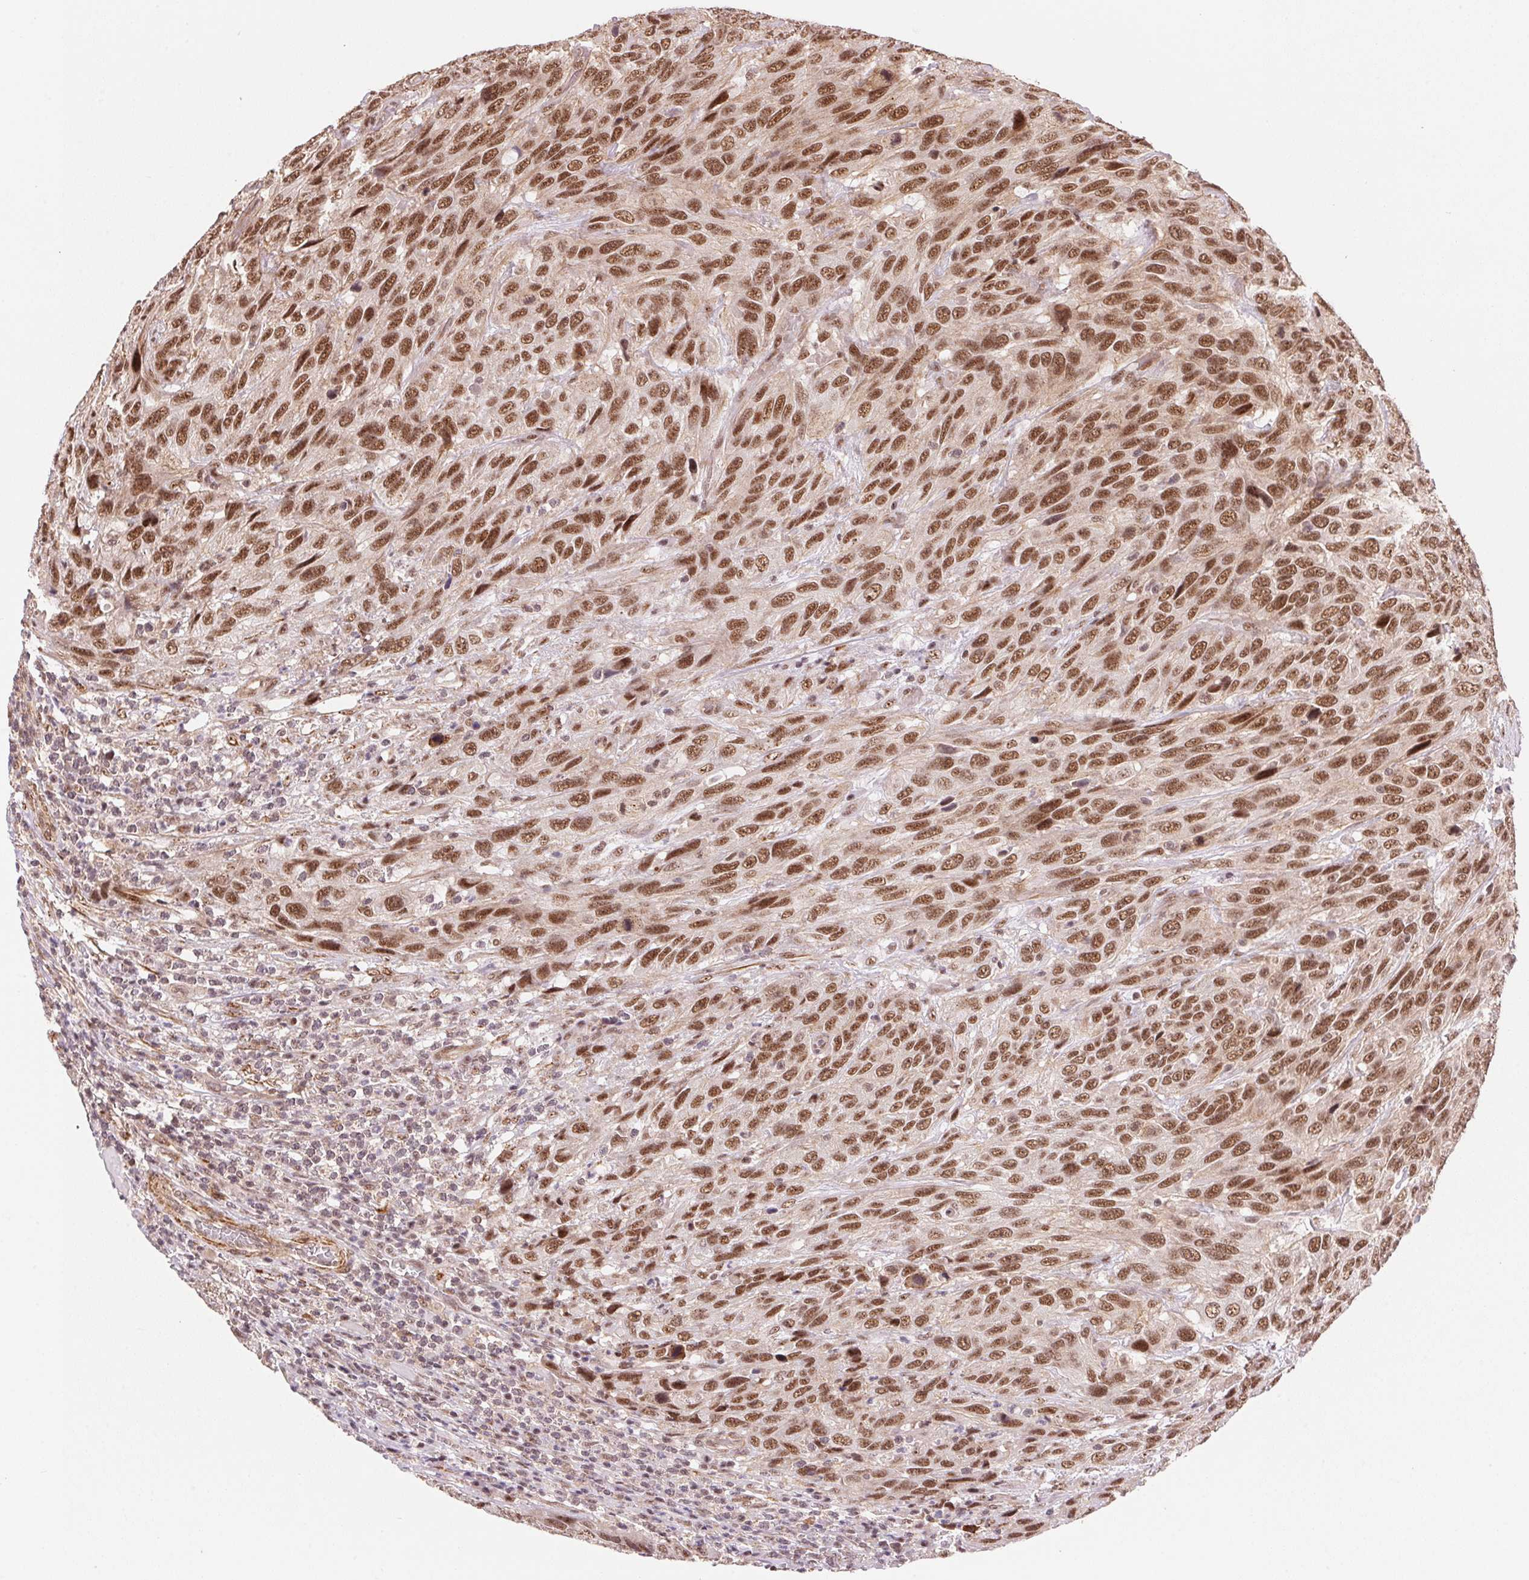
{"staining": {"intensity": "moderate", "quantity": ">75%", "location": "nuclear"}, "tissue": "urothelial cancer", "cell_type": "Tumor cells", "image_type": "cancer", "snomed": [{"axis": "morphology", "description": "Urothelial carcinoma, High grade"}, {"axis": "topography", "description": "Urinary bladder"}], "caption": "IHC (DAB) staining of urothelial carcinoma (high-grade) displays moderate nuclear protein positivity in approximately >75% of tumor cells.", "gene": "HNRNPDL", "patient": {"sex": "female", "age": 70}}